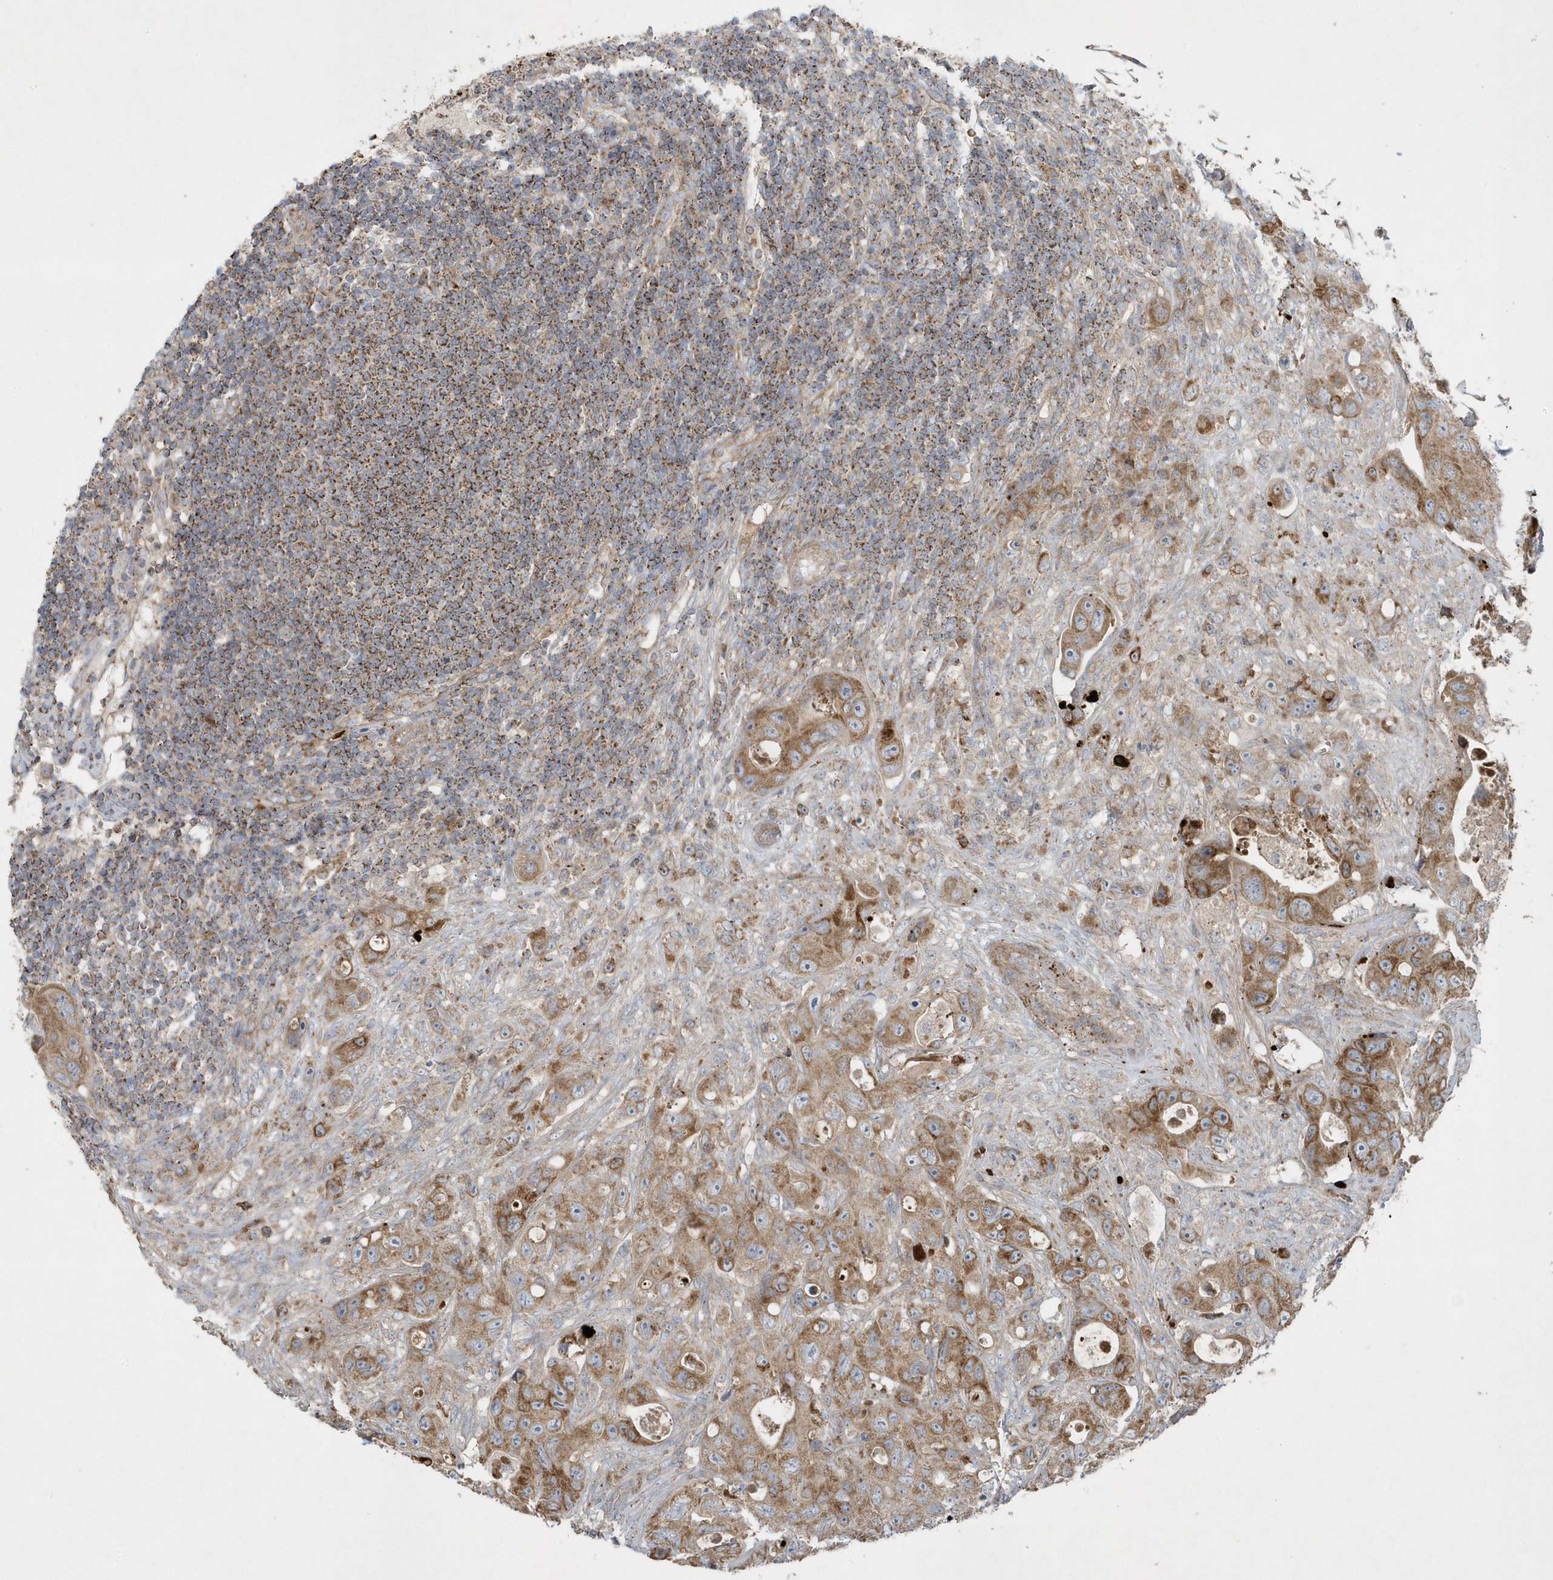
{"staining": {"intensity": "moderate", "quantity": ">75%", "location": "cytoplasmic/membranous"}, "tissue": "colorectal cancer", "cell_type": "Tumor cells", "image_type": "cancer", "snomed": [{"axis": "morphology", "description": "Adenocarcinoma, NOS"}, {"axis": "topography", "description": "Colon"}], "caption": "A brown stain labels moderate cytoplasmic/membranous expression of a protein in human adenocarcinoma (colorectal) tumor cells.", "gene": "SLC38A2", "patient": {"sex": "female", "age": 46}}